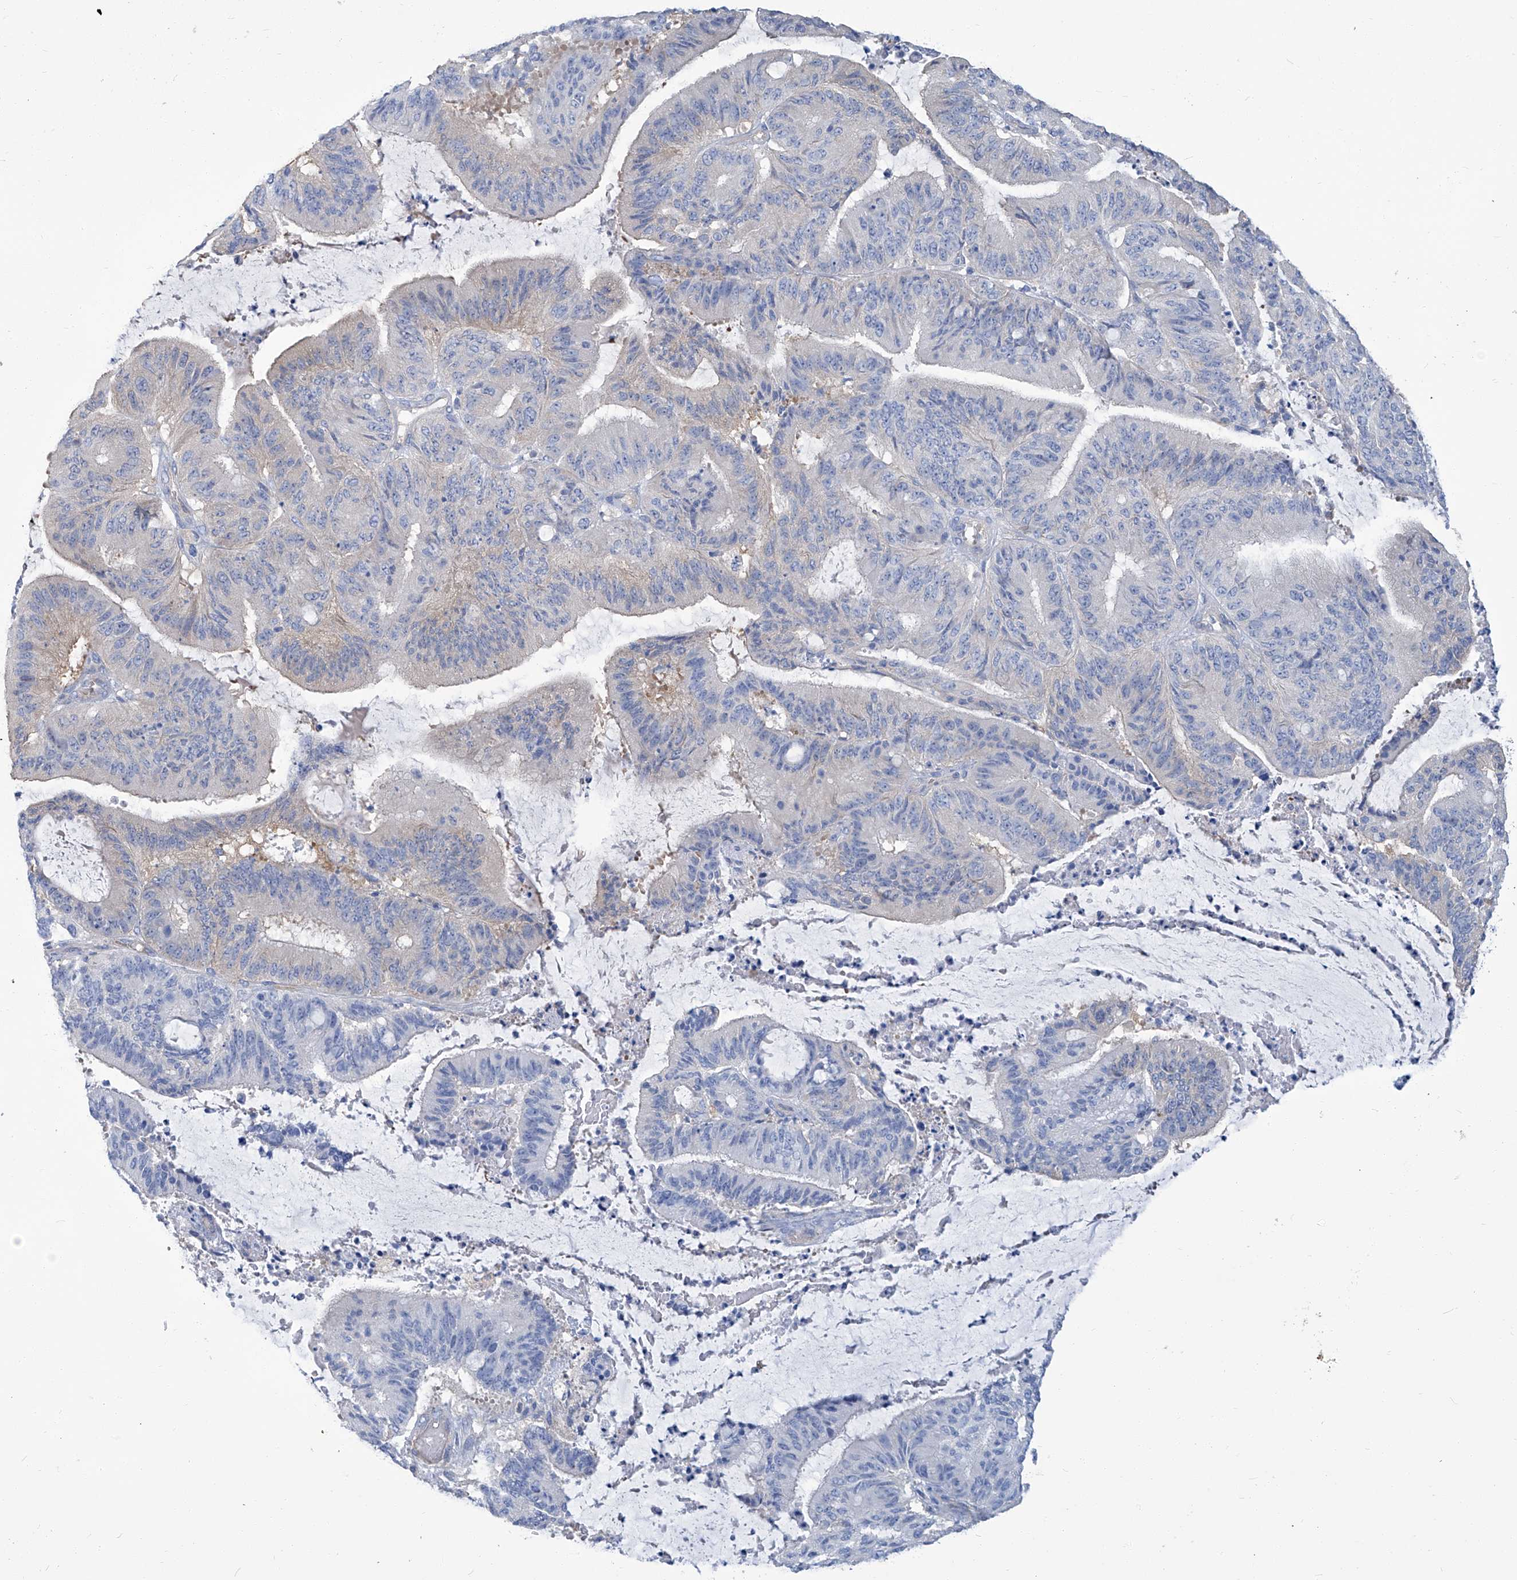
{"staining": {"intensity": "negative", "quantity": "none", "location": "none"}, "tissue": "liver cancer", "cell_type": "Tumor cells", "image_type": "cancer", "snomed": [{"axis": "morphology", "description": "Normal tissue, NOS"}, {"axis": "morphology", "description": "Cholangiocarcinoma"}, {"axis": "topography", "description": "Liver"}, {"axis": "topography", "description": "Peripheral nerve tissue"}], "caption": "This is an immunohistochemistry (IHC) image of liver cholangiocarcinoma. There is no positivity in tumor cells.", "gene": "PFKL", "patient": {"sex": "female", "age": 73}}